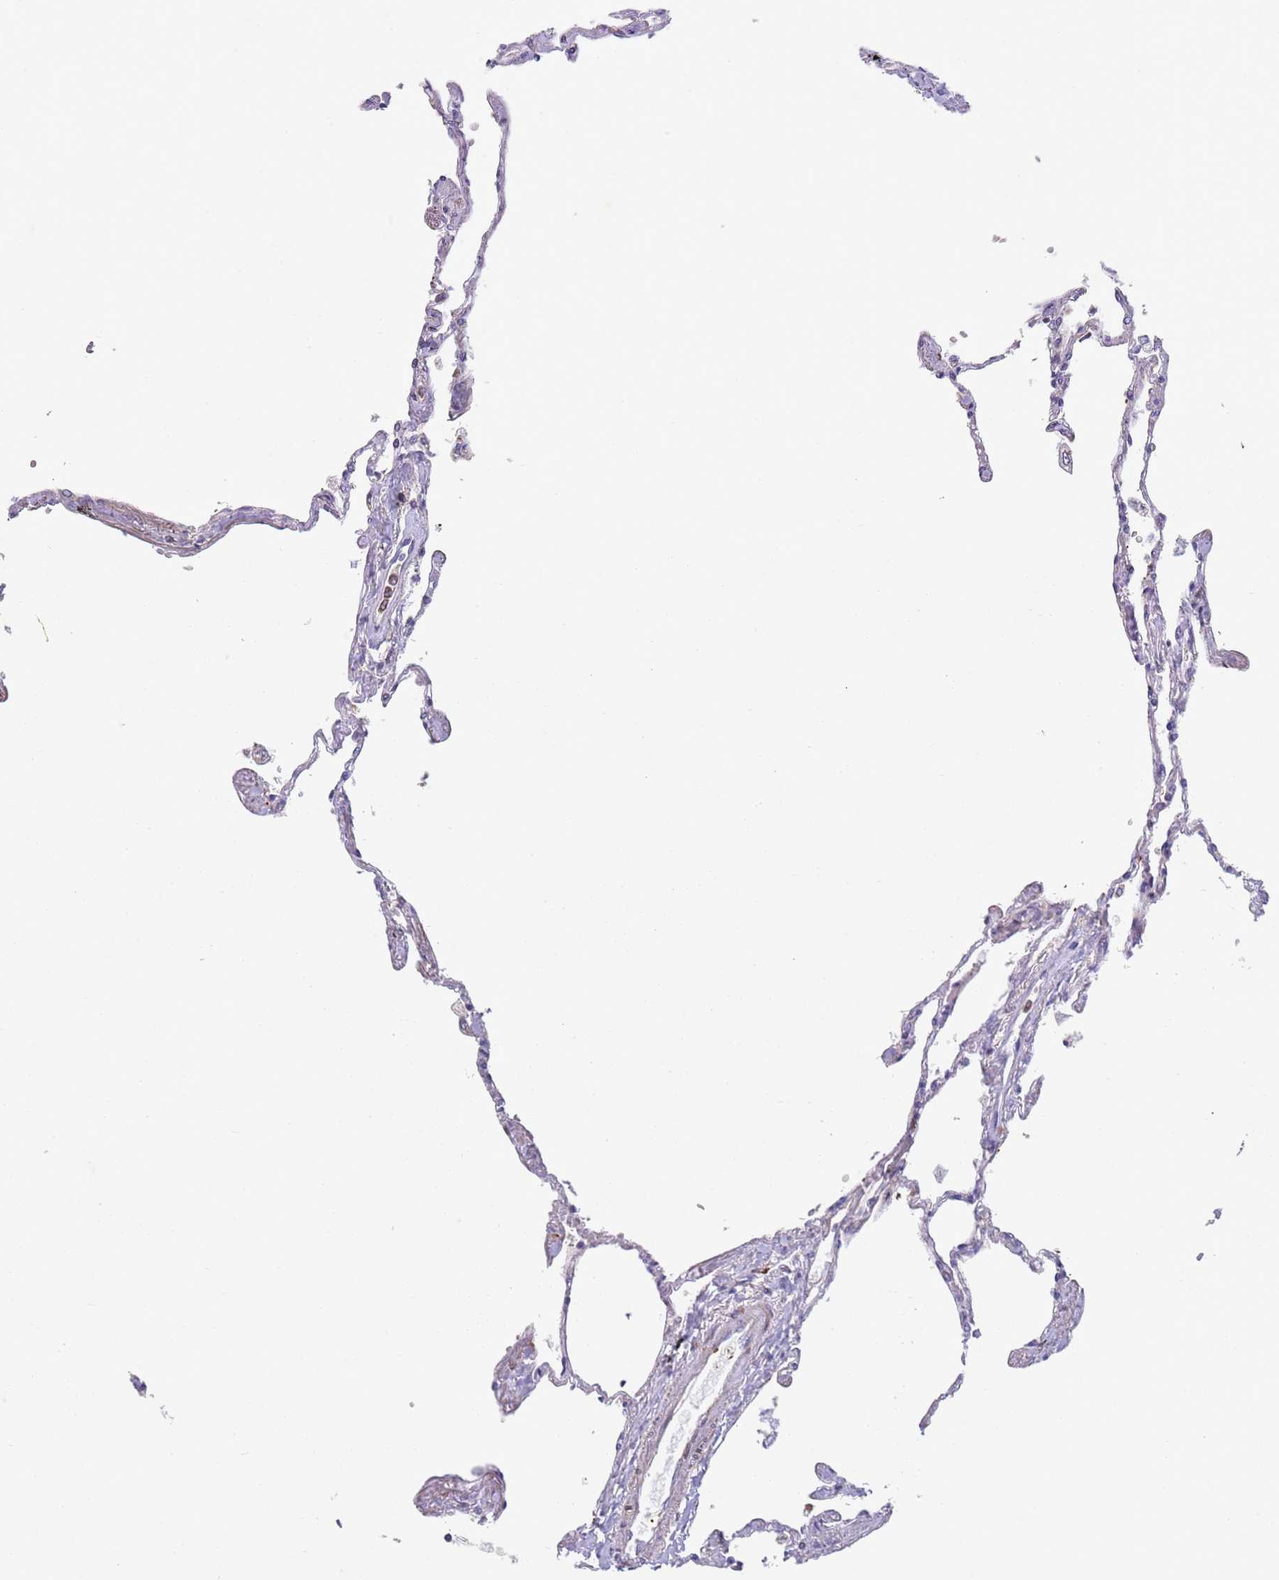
{"staining": {"intensity": "negative", "quantity": "none", "location": "none"}, "tissue": "lung", "cell_type": "Alveolar cells", "image_type": "normal", "snomed": [{"axis": "morphology", "description": "Normal tissue, NOS"}, {"axis": "topography", "description": "Lung"}], "caption": "Alveolar cells show no significant protein positivity in unremarkable lung. The staining was performed using DAB (3,3'-diaminobenzidine) to visualize the protein expression in brown, while the nuclei were stained in blue with hematoxylin (Magnification: 20x).", "gene": "ZMYM5", "patient": {"sex": "female", "age": 67}}